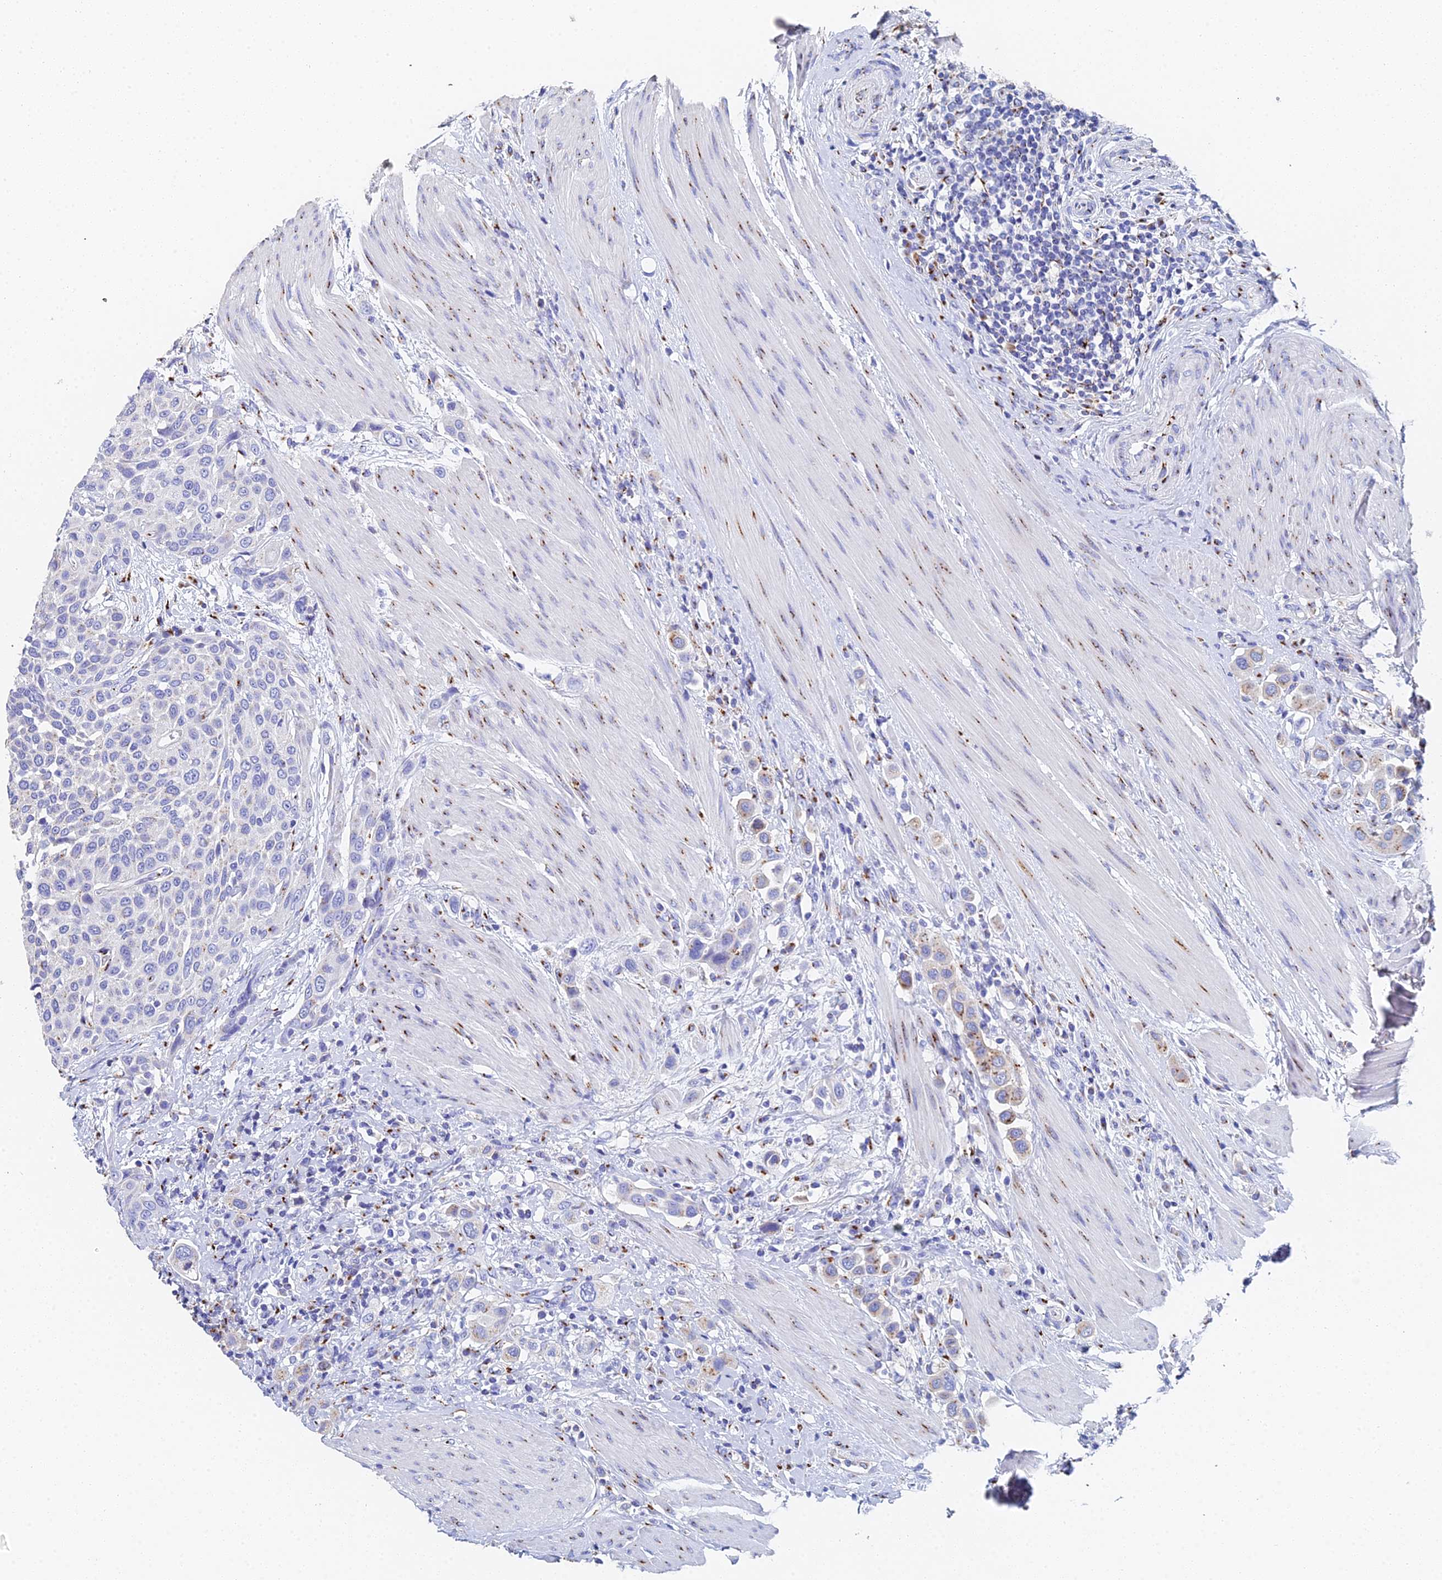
{"staining": {"intensity": "moderate", "quantity": "<25%", "location": "cytoplasmic/membranous"}, "tissue": "urothelial cancer", "cell_type": "Tumor cells", "image_type": "cancer", "snomed": [{"axis": "morphology", "description": "Urothelial carcinoma, High grade"}, {"axis": "topography", "description": "Urinary bladder"}], "caption": "Immunohistochemical staining of high-grade urothelial carcinoma shows moderate cytoplasmic/membranous protein staining in approximately <25% of tumor cells. The protein is shown in brown color, while the nuclei are stained blue.", "gene": "ENSG00000268674", "patient": {"sex": "male", "age": 50}}